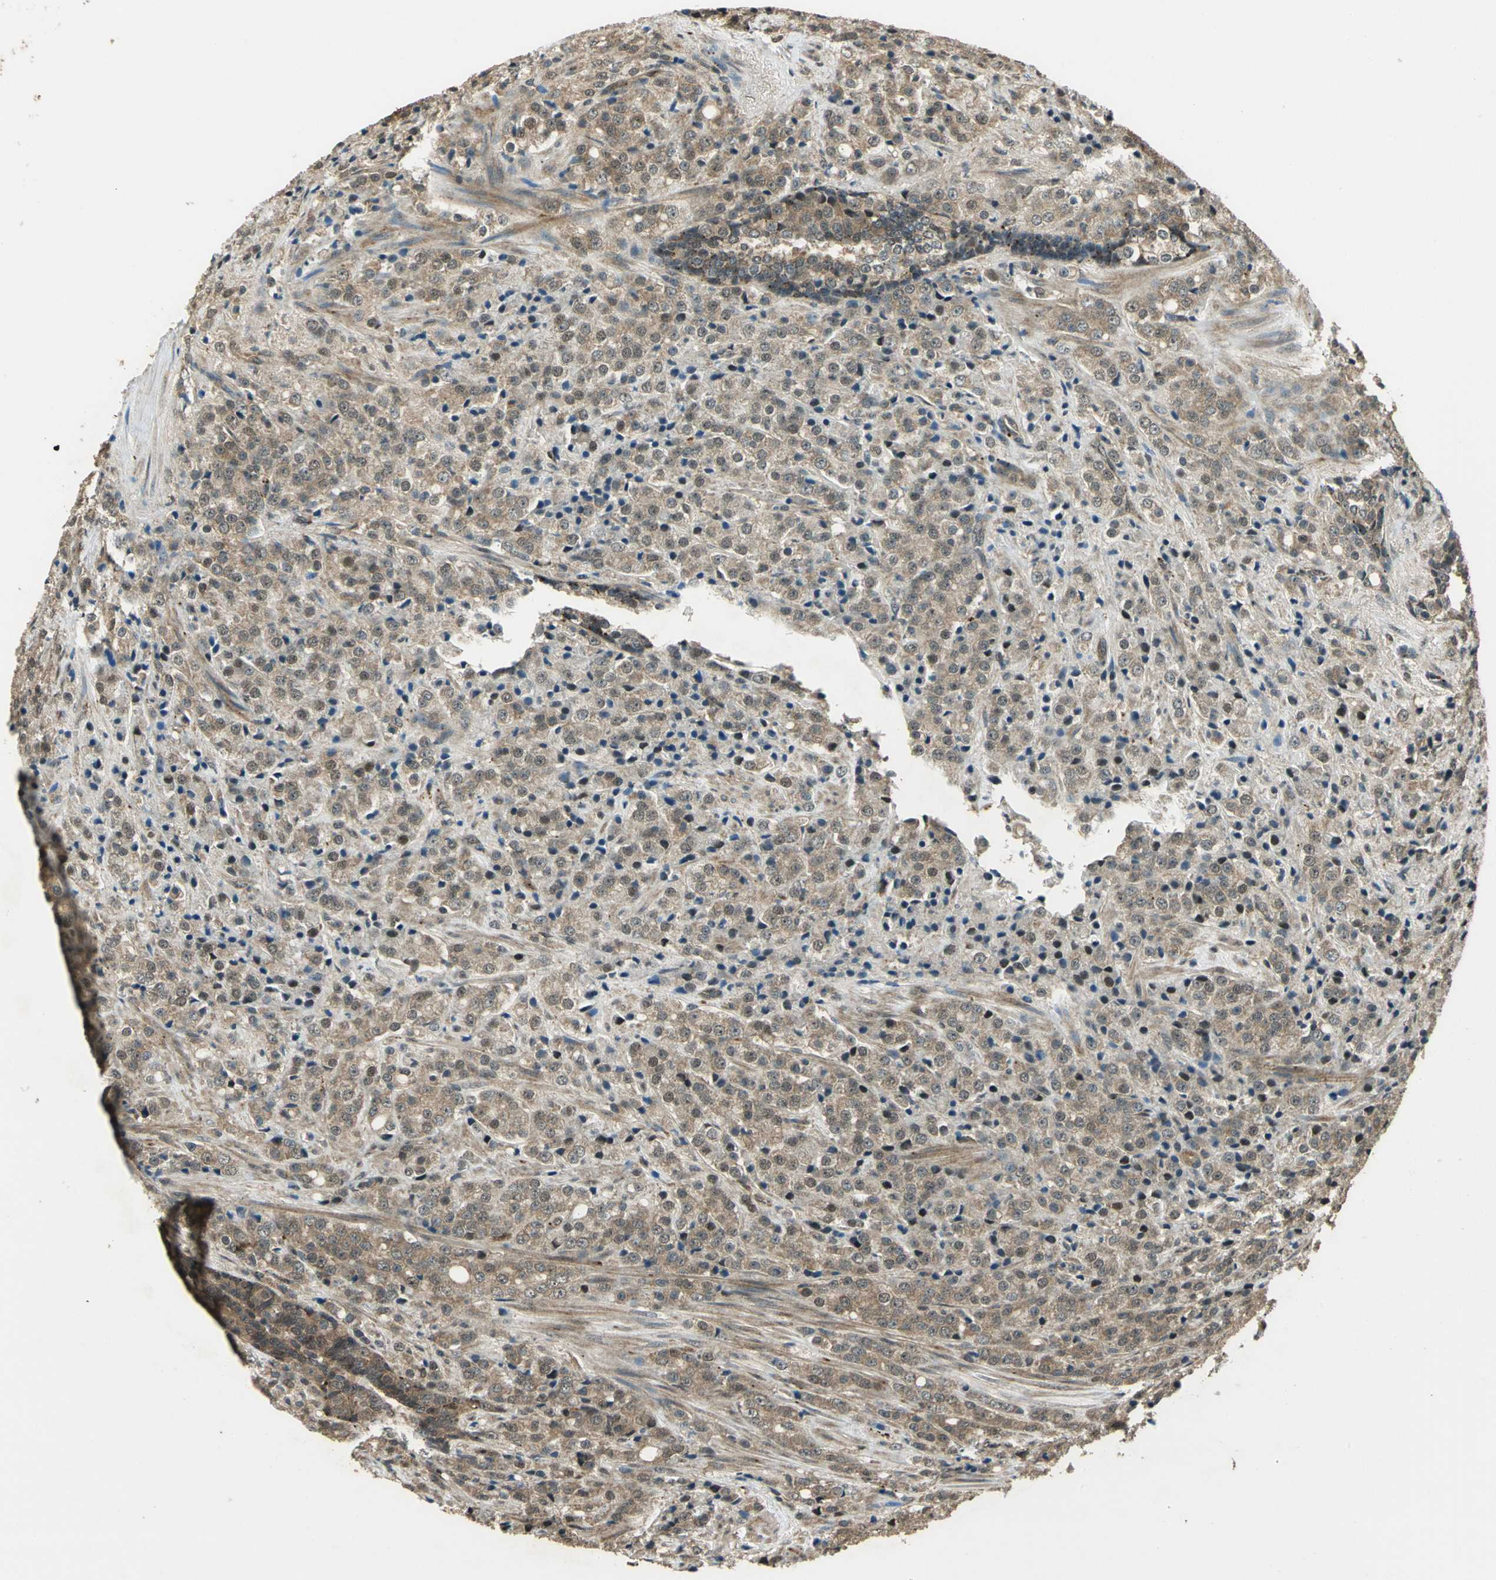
{"staining": {"intensity": "weak", "quantity": ">75%", "location": "cytoplasmic/membranous,nuclear"}, "tissue": "prostate cancer", "cell_type": "Tumor cells", "image_type": "cancer", "snomed": [{"axis": "morphology", "description": "Adenocarcinoma, Medium grade"}, {"axis": "topography", "description": "Prostate"}], "caption": "IHC (DAB) staining of prostate cancer (adenocarcinoma (medium-grade)) reveals weak cytoplasmic/membranous and nuclear protein expression in about >75% of tumor cells.", "gene": "PPP1R13L", "patient": {"sex": "male", "age": 70}}